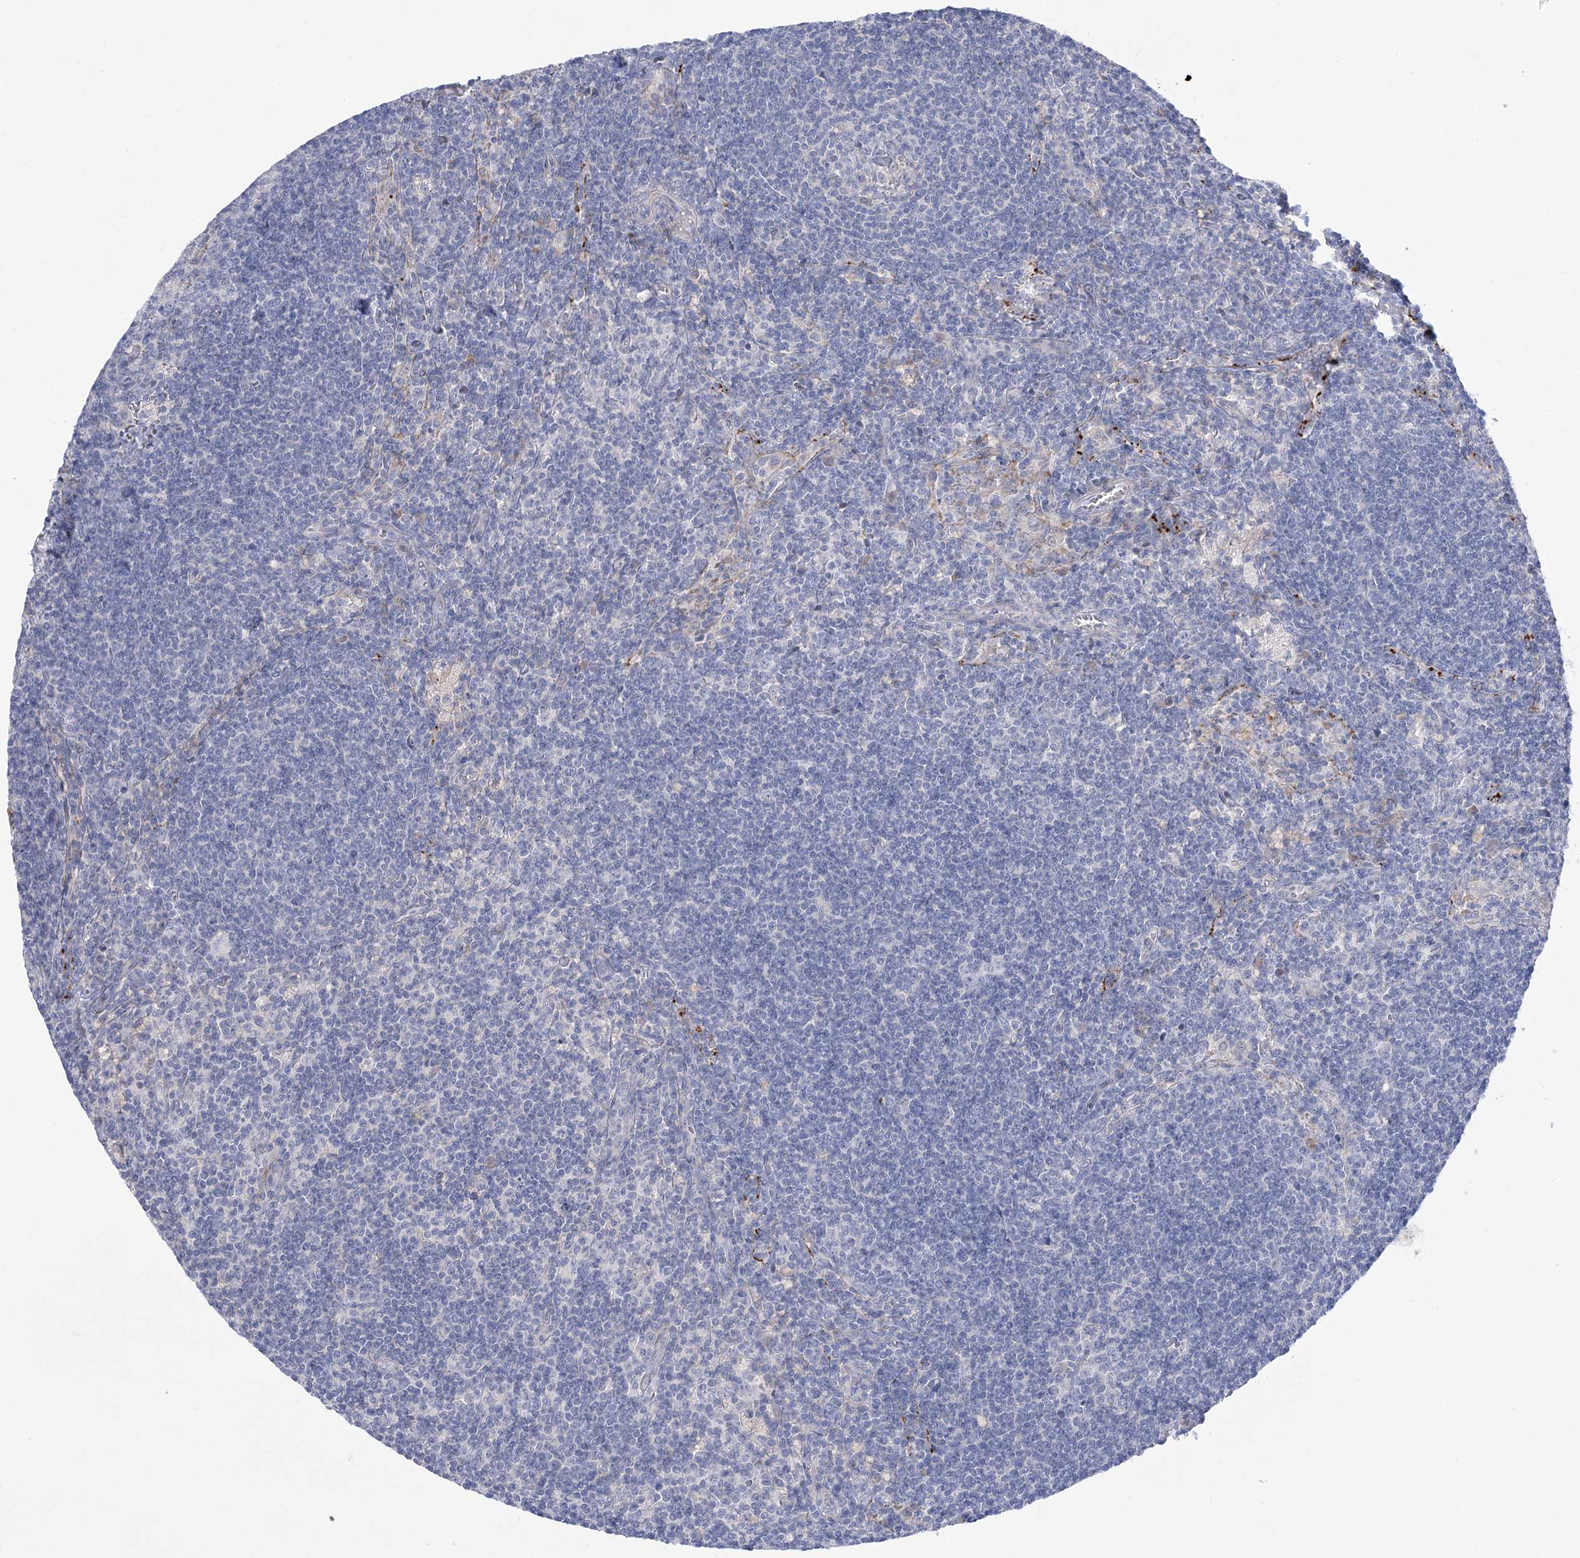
{"staining": {"intensity": "negative", "quantity": "none", "location": "none"}, "tissue": "lymph node", "cell_type": "Germinal center cells", "image_type": "normal", "snomed": [{"axis": "morphology", "description": "Normal tissue, NOS"}, {"axis": "topography", "description": "Lymph node"}], "caption": "High magnification brightfield microscopy of unremarkable lymph node stained with DAB (3,3'-diaminobenzidine) (brown) and counterstained with hematoxylin (blue): germinal center cells show no significant staining.", "gene": "SIAE", "patient": {"sex": "male", "age": 69}}